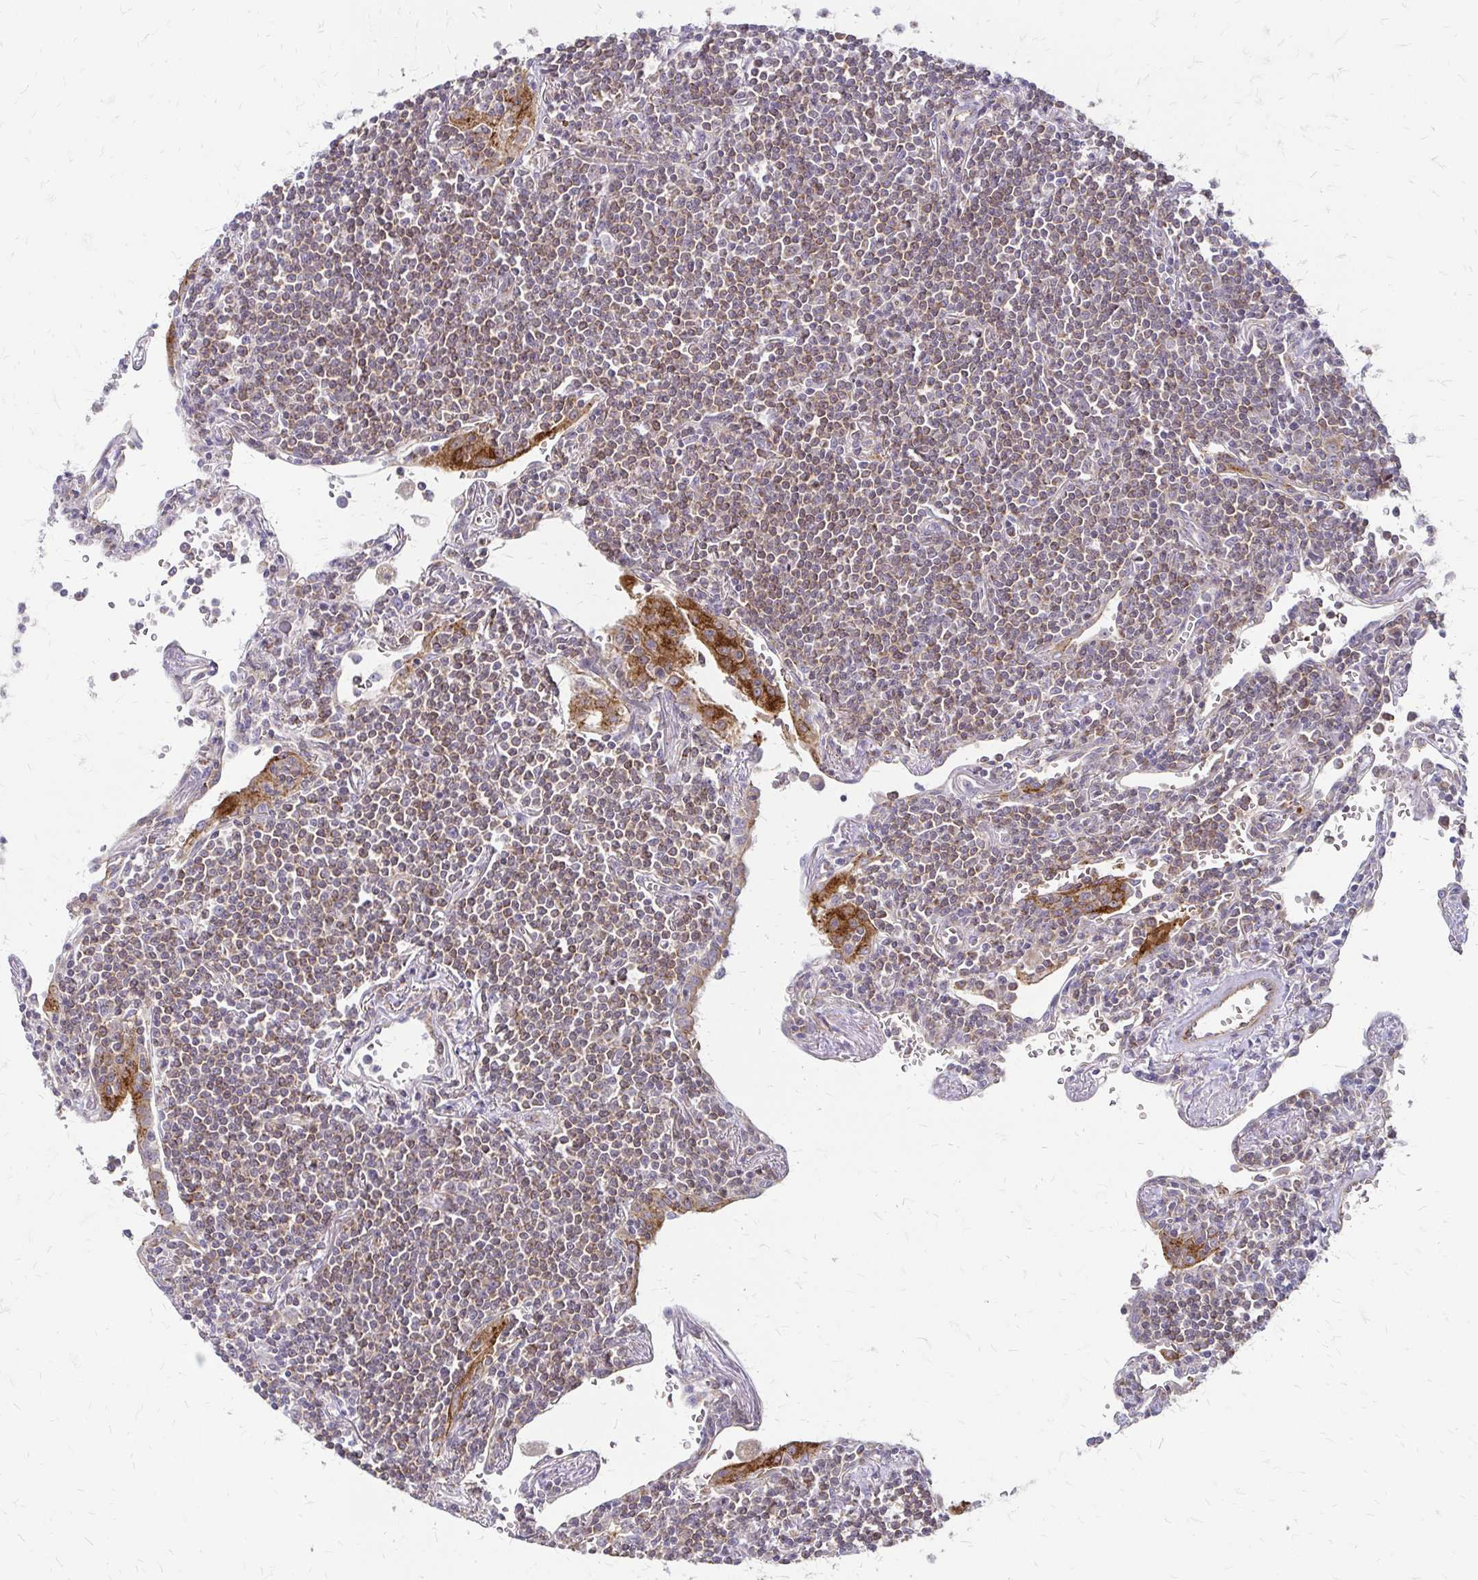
{"staining": {"intensity": "moderate", "quantity": ">75%", "location": "cytoplasmic/membranous"}, "tissue": "lymphoma", "cell_type": "Tumor cells", "image_type": "cancer", "snomed": [{"axis": "morphology", "description": "Malignant lymphoma, non-Hodgkin's type, Low grade"}, {"axis": "topography", "description": "Lung"}], "caption": "Human malignant lymphoma, non-Hodgkin's type (low-grade) stained with a protein marker exhibits moderate staining in tumor cells.", "gene": "ZNF383", "patient": {"sex": "female", "age": 71}}